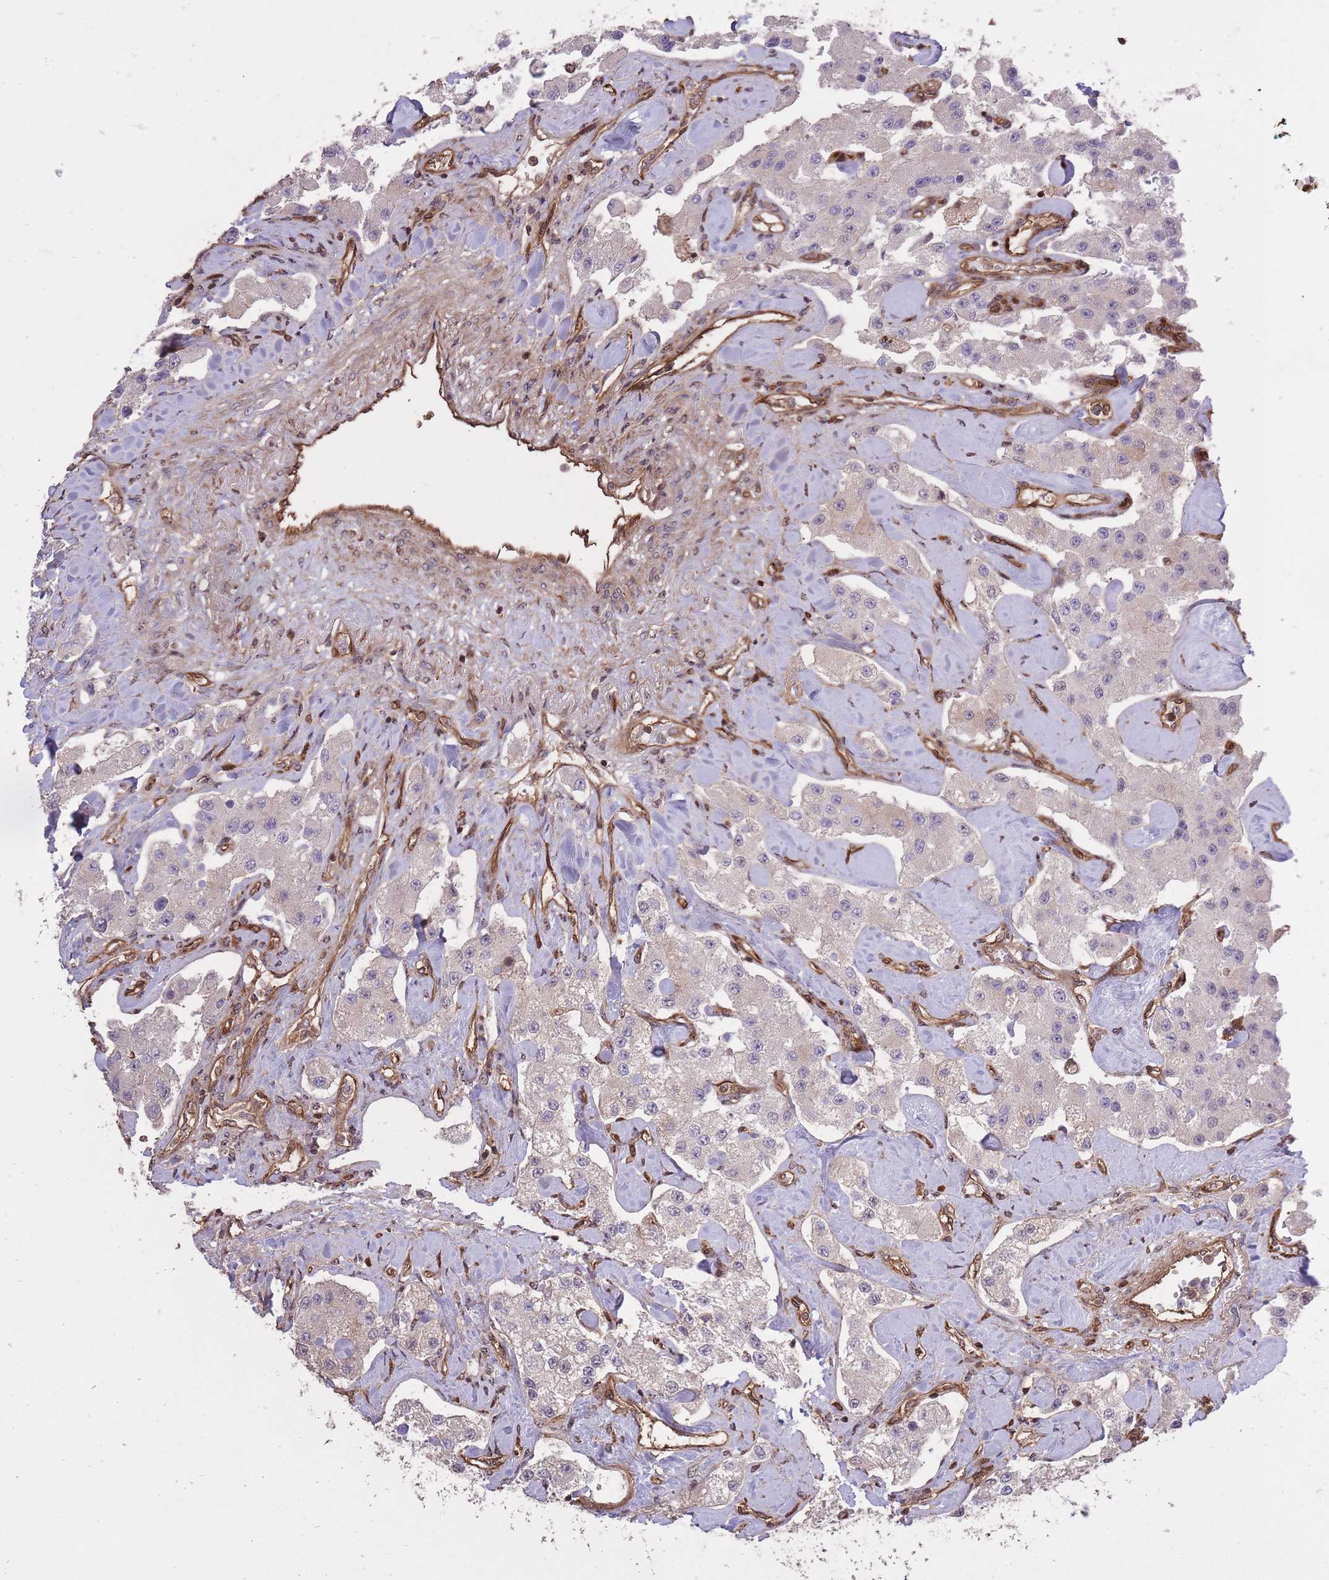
{"staining": {"intensity": "negative", "quantity": "none", "location": "none"}, "tissue": "carcinoid", "cell_type": "Tumor cells", "image_type": "cancer", "snomed": [{"axis": "morphology", "description": "Carcinoid, malignant, NOS"}, {"axis": "topography", "description": "Pancreas"}], "caption": "Immunohistochemical staining of human carcinoid (malignant) reveals no significant expression in tumor cells.", "gene": "PLD1", "patient": {"sex": "male", "age": 41}}